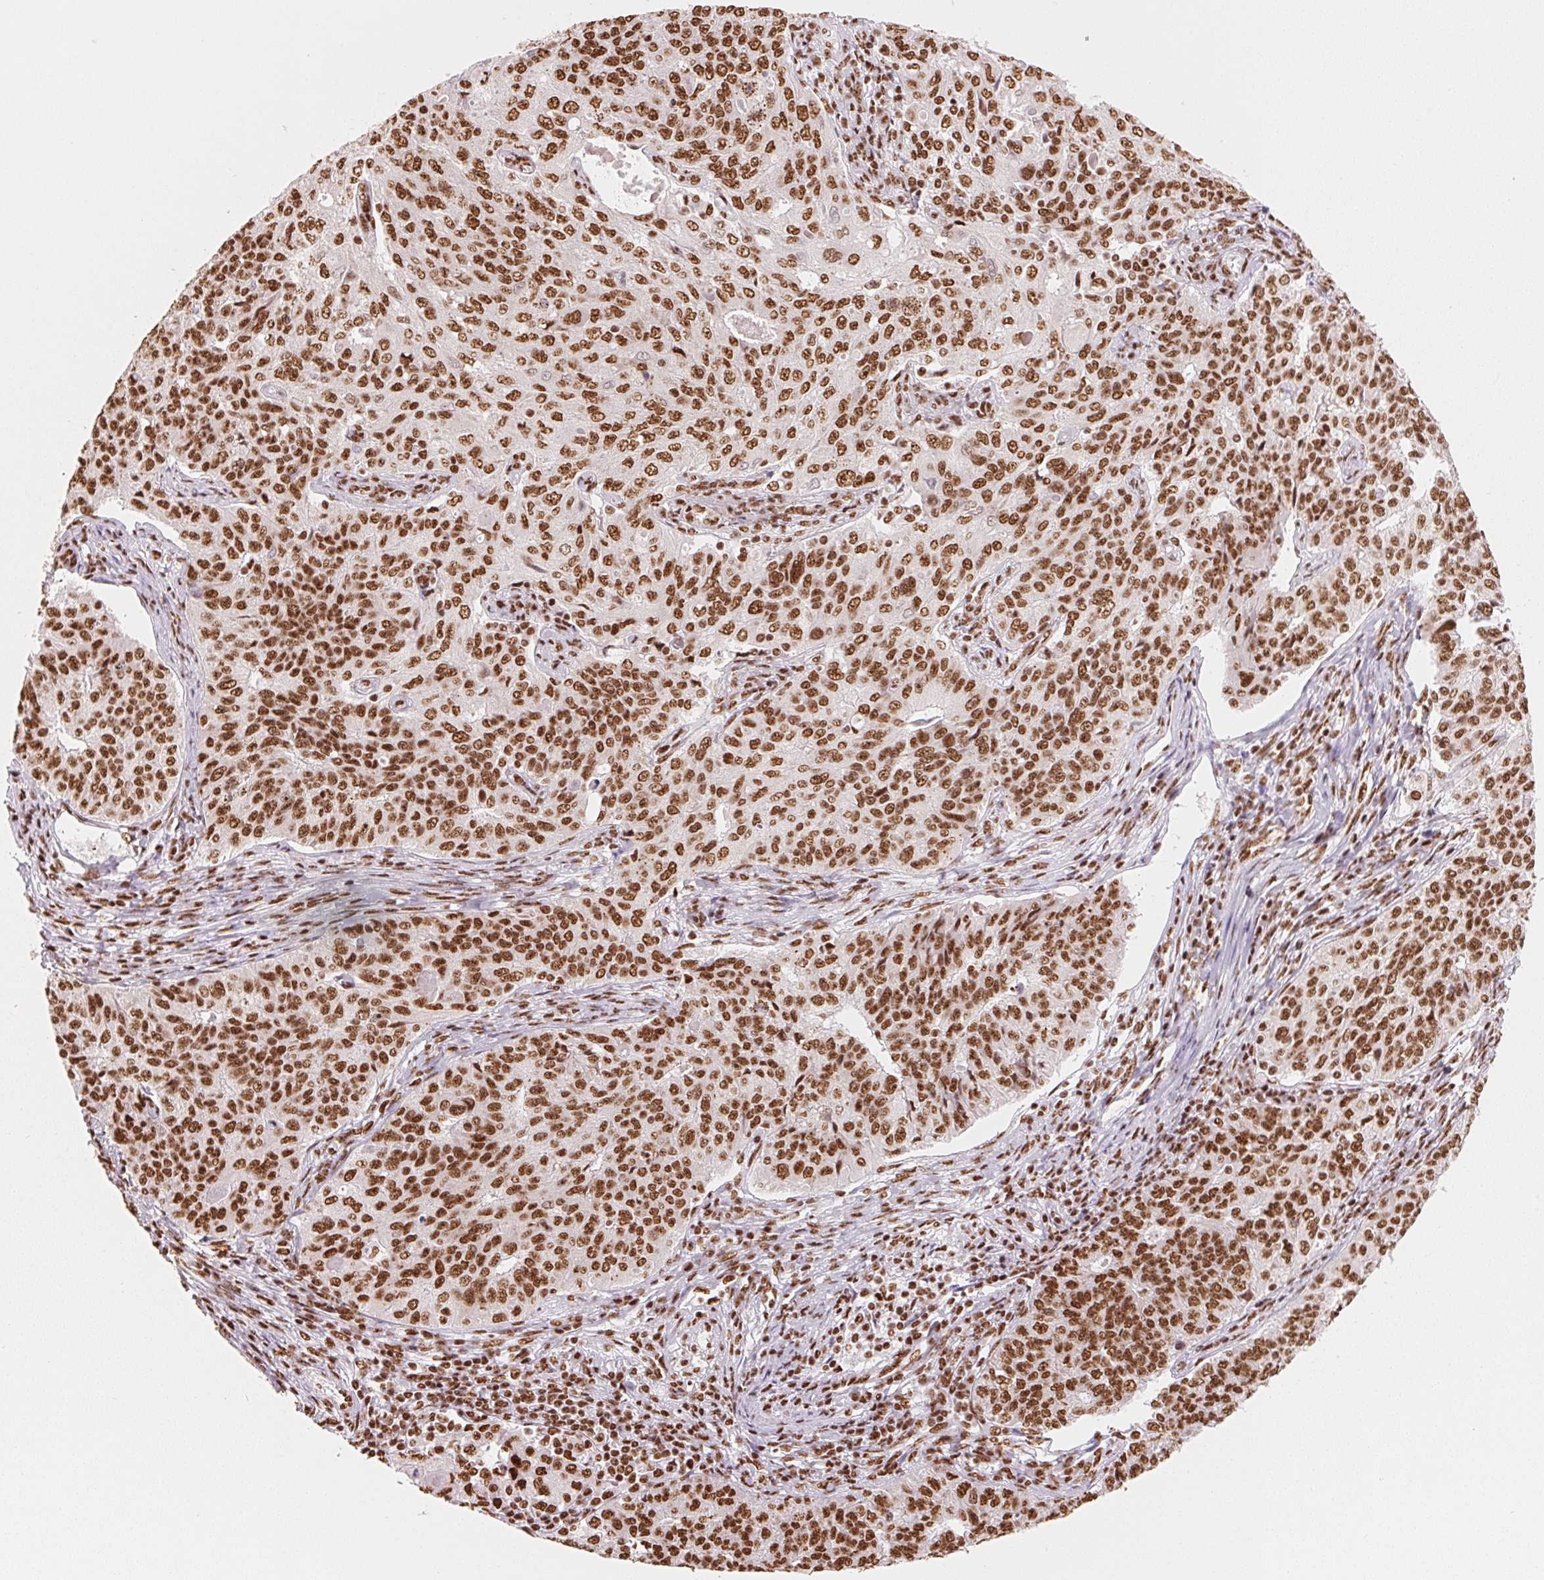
{"staining": {"intensity": "strong", "quantity": ">75%", "location": "nuclear"}, "tissue": "endometrial cancer", "cell_type": "Tumor cells", "image_type": "cancer", "snomed": [{"axis": "morphology", "description": "Adenocarcinoma, NOS"}, {"axis": "topography", "description": "Endometrium"}], "caption": "Endometrial cancer stained with immunohistochemistry exhibits strong nuclear staining in approximately >75% of tumor cells. (Brightfield microscopy of DAB IHC at high magnification).", "gene": "NXF1", "patient": {"sex": "female", "age": 43}}